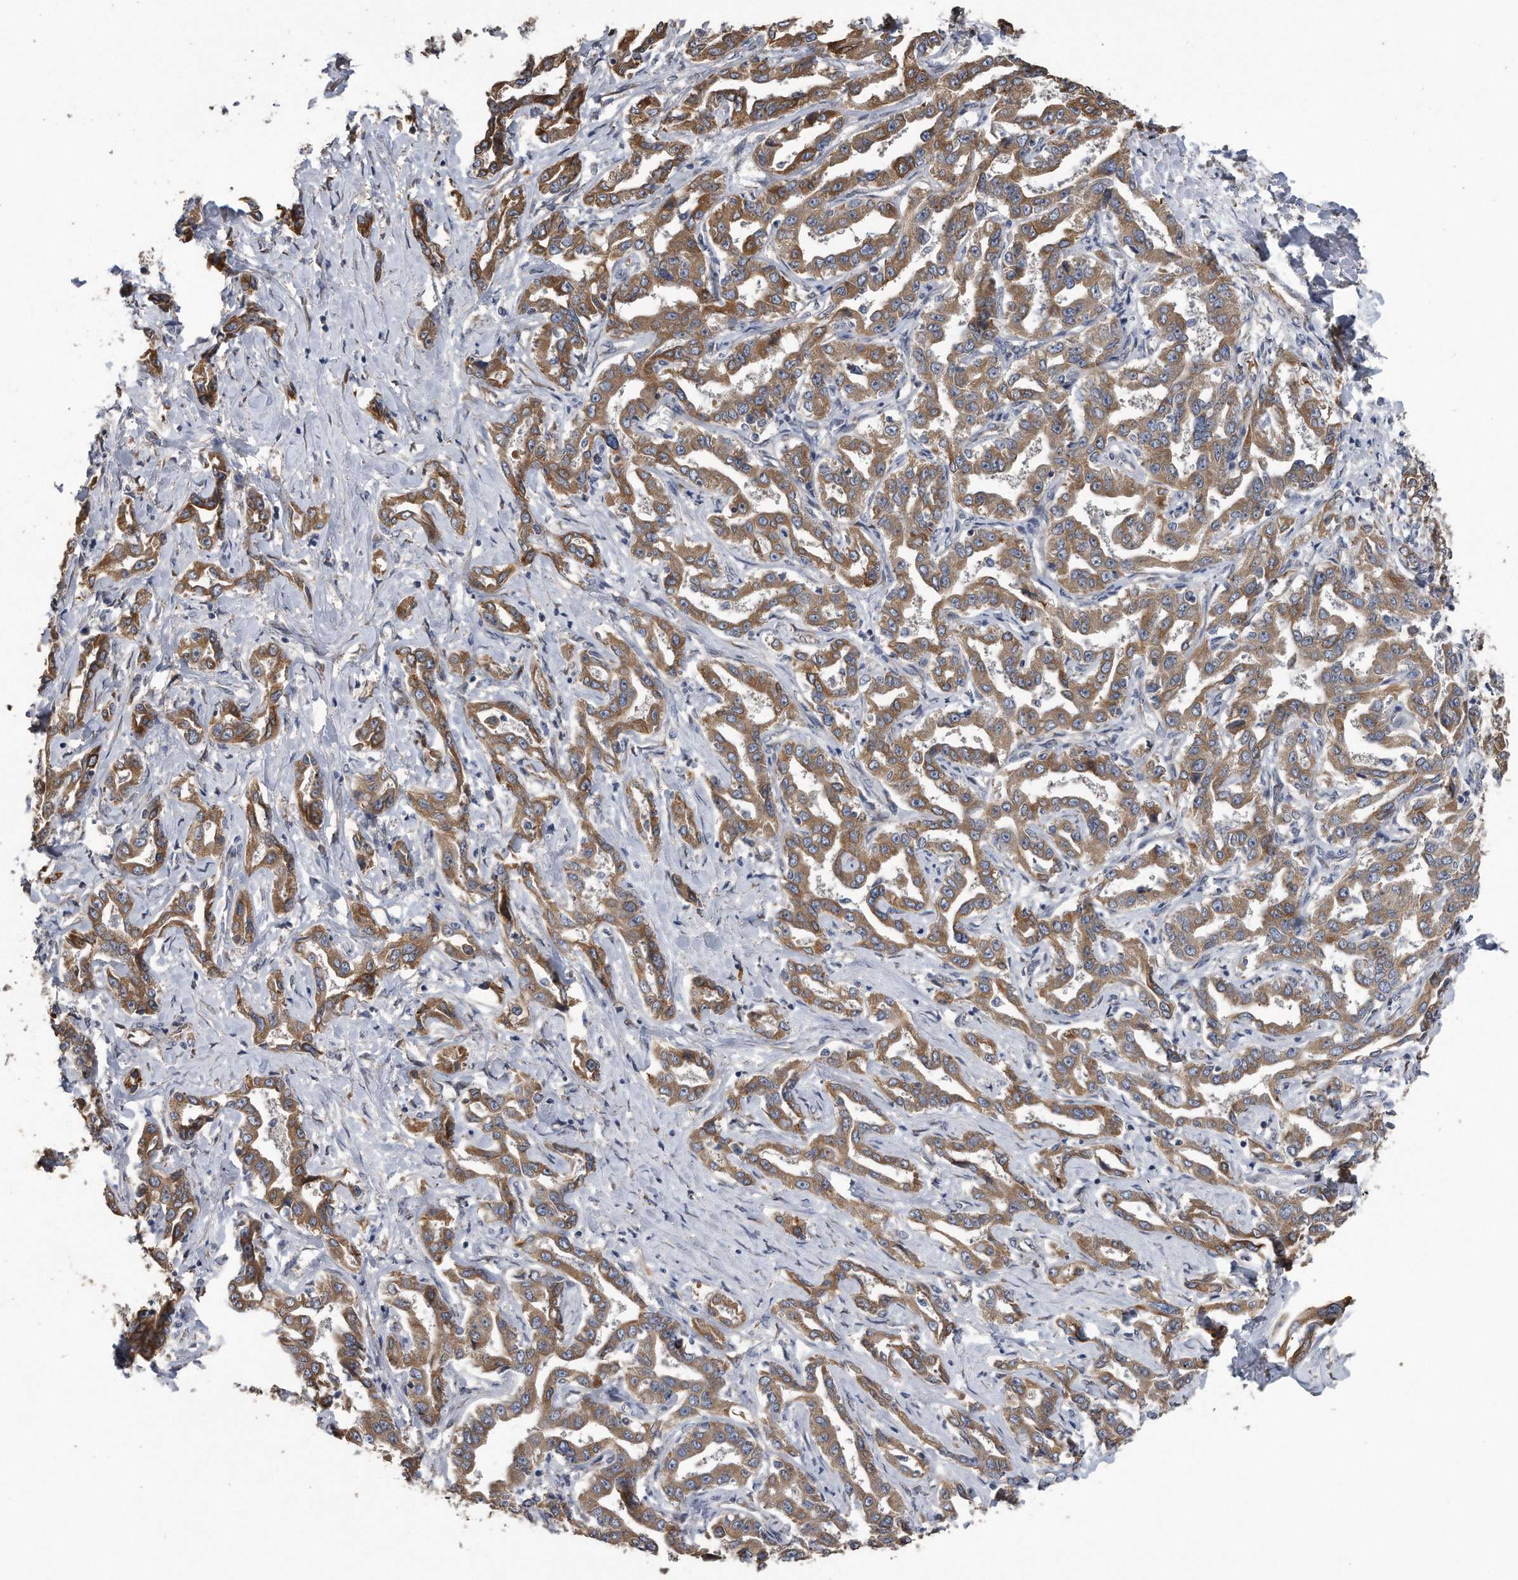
{"staining": {"intensity": "moderate", "quantity": ">75%", "location": "cytoplasmic/membranous"}, "tissue": "liver cancer", "cell_type": "Tumor cells", "image_type": "cancer", "snomed": [{"axis": "morphology", "description": "Cholangiocarcinoma"}, {"axis": "topography", "description": "Liver"}], "caption": "Immunohistochemistry micrograph of neoplastic tissue: liver cholangiocarcinoma stained using immunohistochemistry (IHC) displays medium levels of moderate protein expression localized specifically in the cytoplasmic/membranous of tumor cells, appearing as a cytoplasmic/membranous brown color.", "gene": "PCLO", "patient": {"sex": "male", "age": 59}}